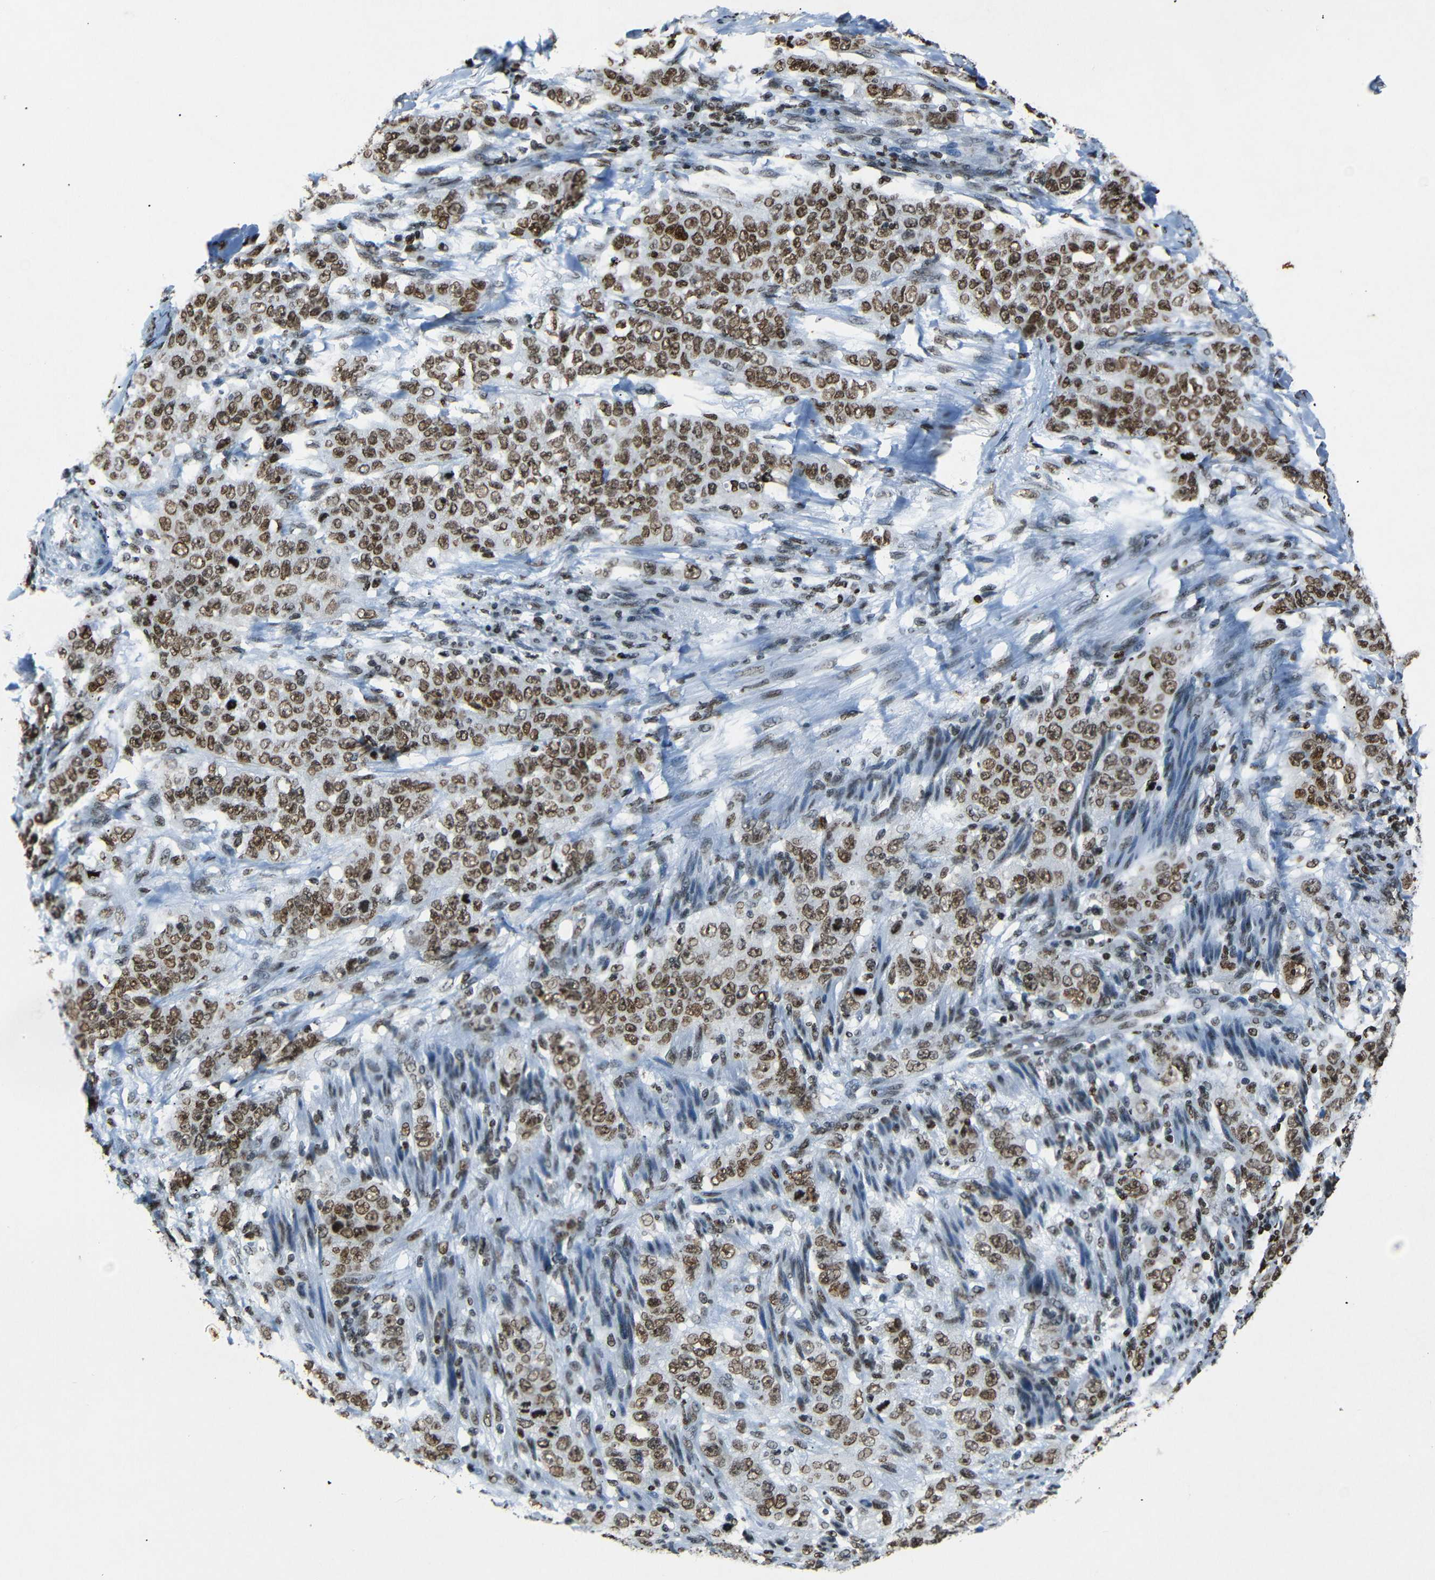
{"staining": {"intensity": "moderate", "quantity": ">75%", "location": "nuclear"}, "tissue": "stomach cancer", "cell_type": "Tumor cells", "image_type": "cancer", "snomed": [{"axis": "morphology", "description": "Adenocarcinoma, NOS"}, {"axis": "topography", "description": "Stomach"}], "caption": "Stomach cancer tissue reveals moderate nuclear positivity in about >75% of tumor cells, visualized by immunohistochemistry.", "gene": "HMGN1", "patient": {"sex": "male", "age": 48}}